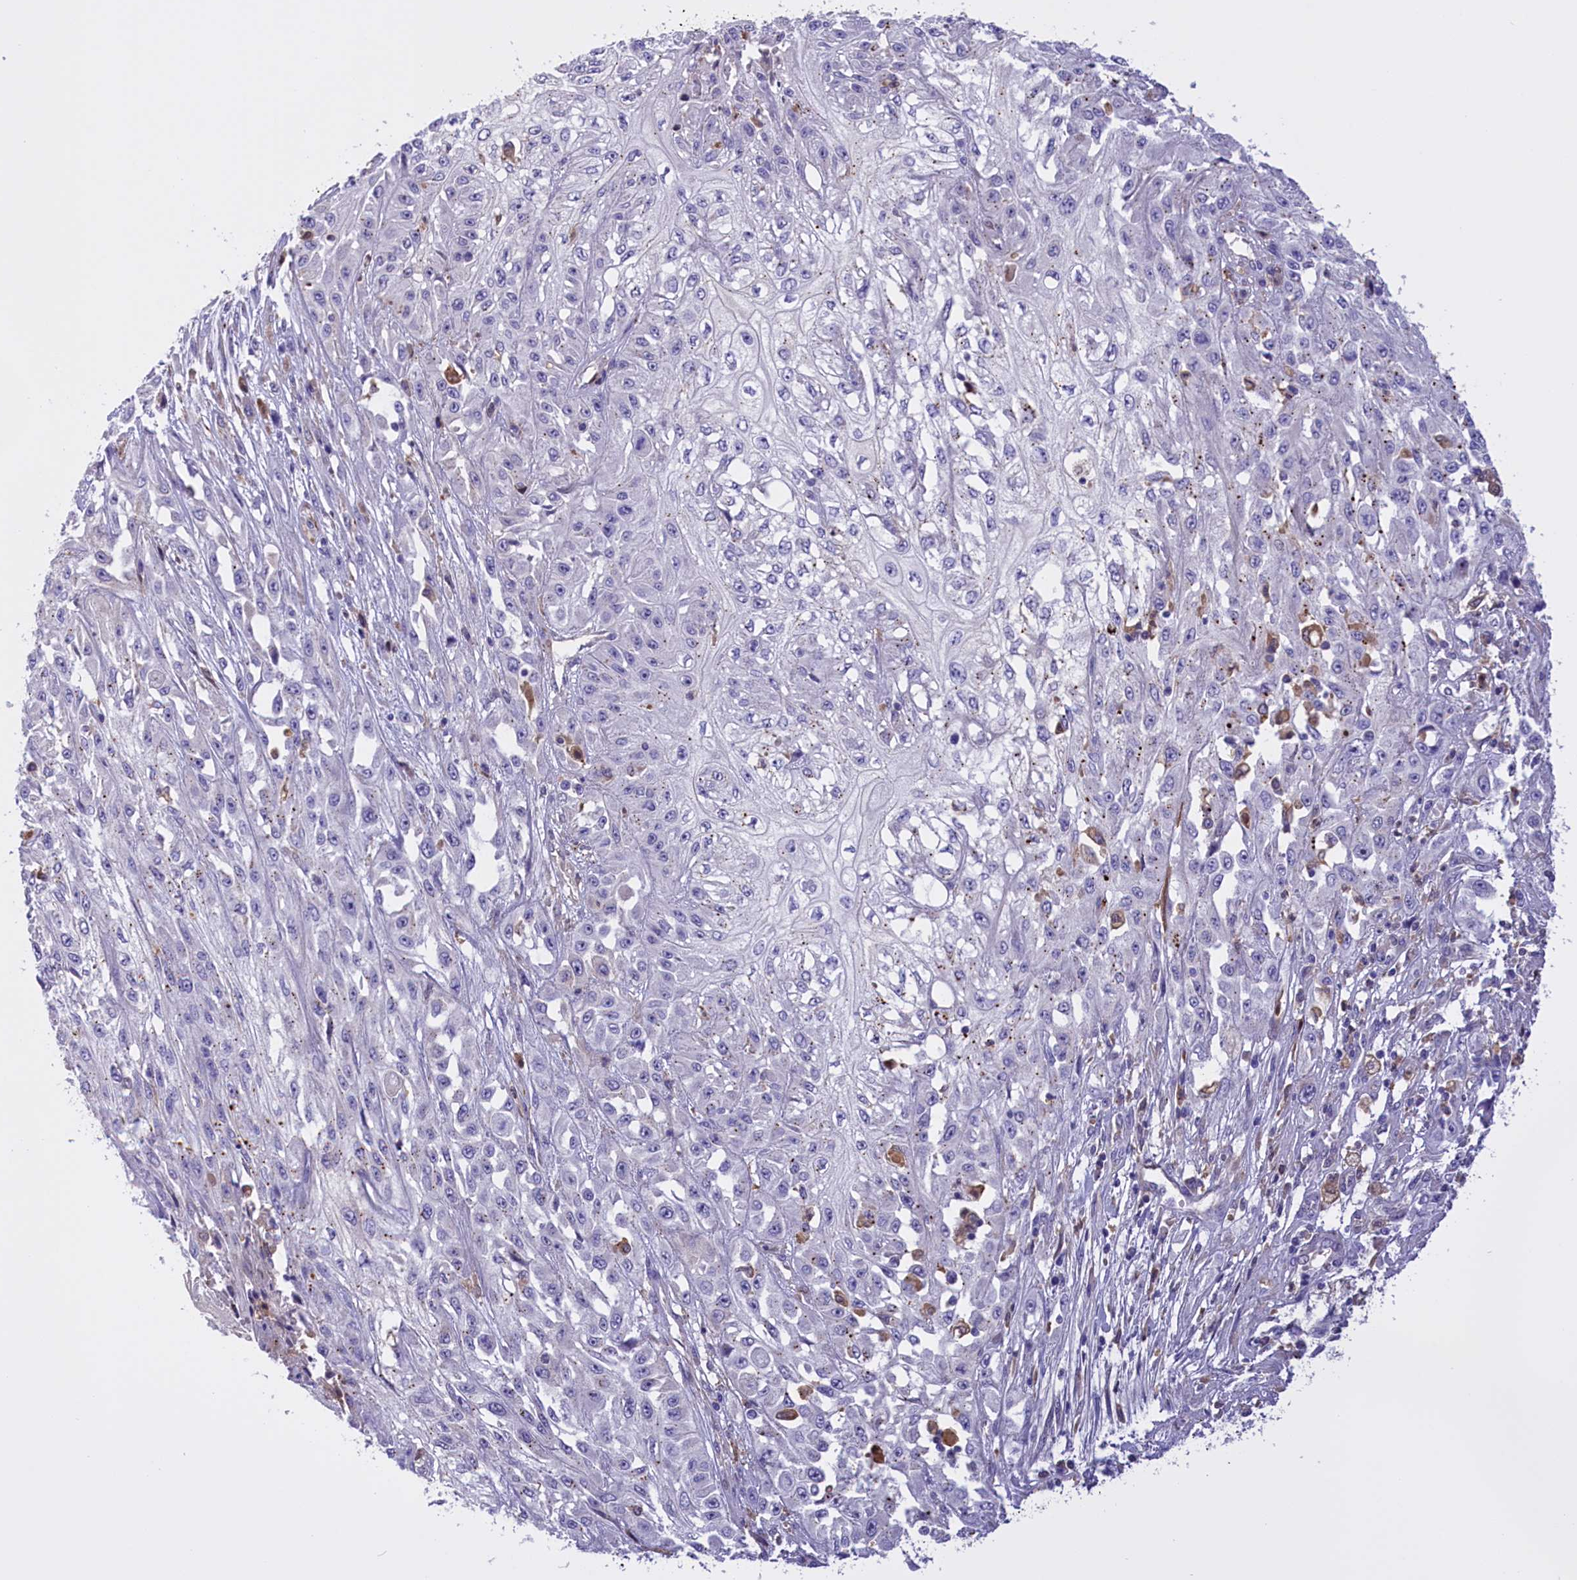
{"staining": {"intensity": "negative", "quantity": "none", "location": "none"}, "tissue": "skin cancer", "cell_type": "Tumor cells", "image_type": "cancer", "snomed": [{"axis": "morphology", "description": "Squamous cell carcinoma, NOS"}, {"axis": "morphology", "description": "Squamous cell carcinoma, metastatic, NOS"}, {"axis": "topography", "description": "Skin"}, {"axis": "topography", "description": "Lymph node"}], "caption": "An image of squamous cell carcinoma (skin) stained for a protein exhibits no brown staining in tumor cells.", "gene": "FAM149B1", "patient": {"sex": "male", "age": 75}}